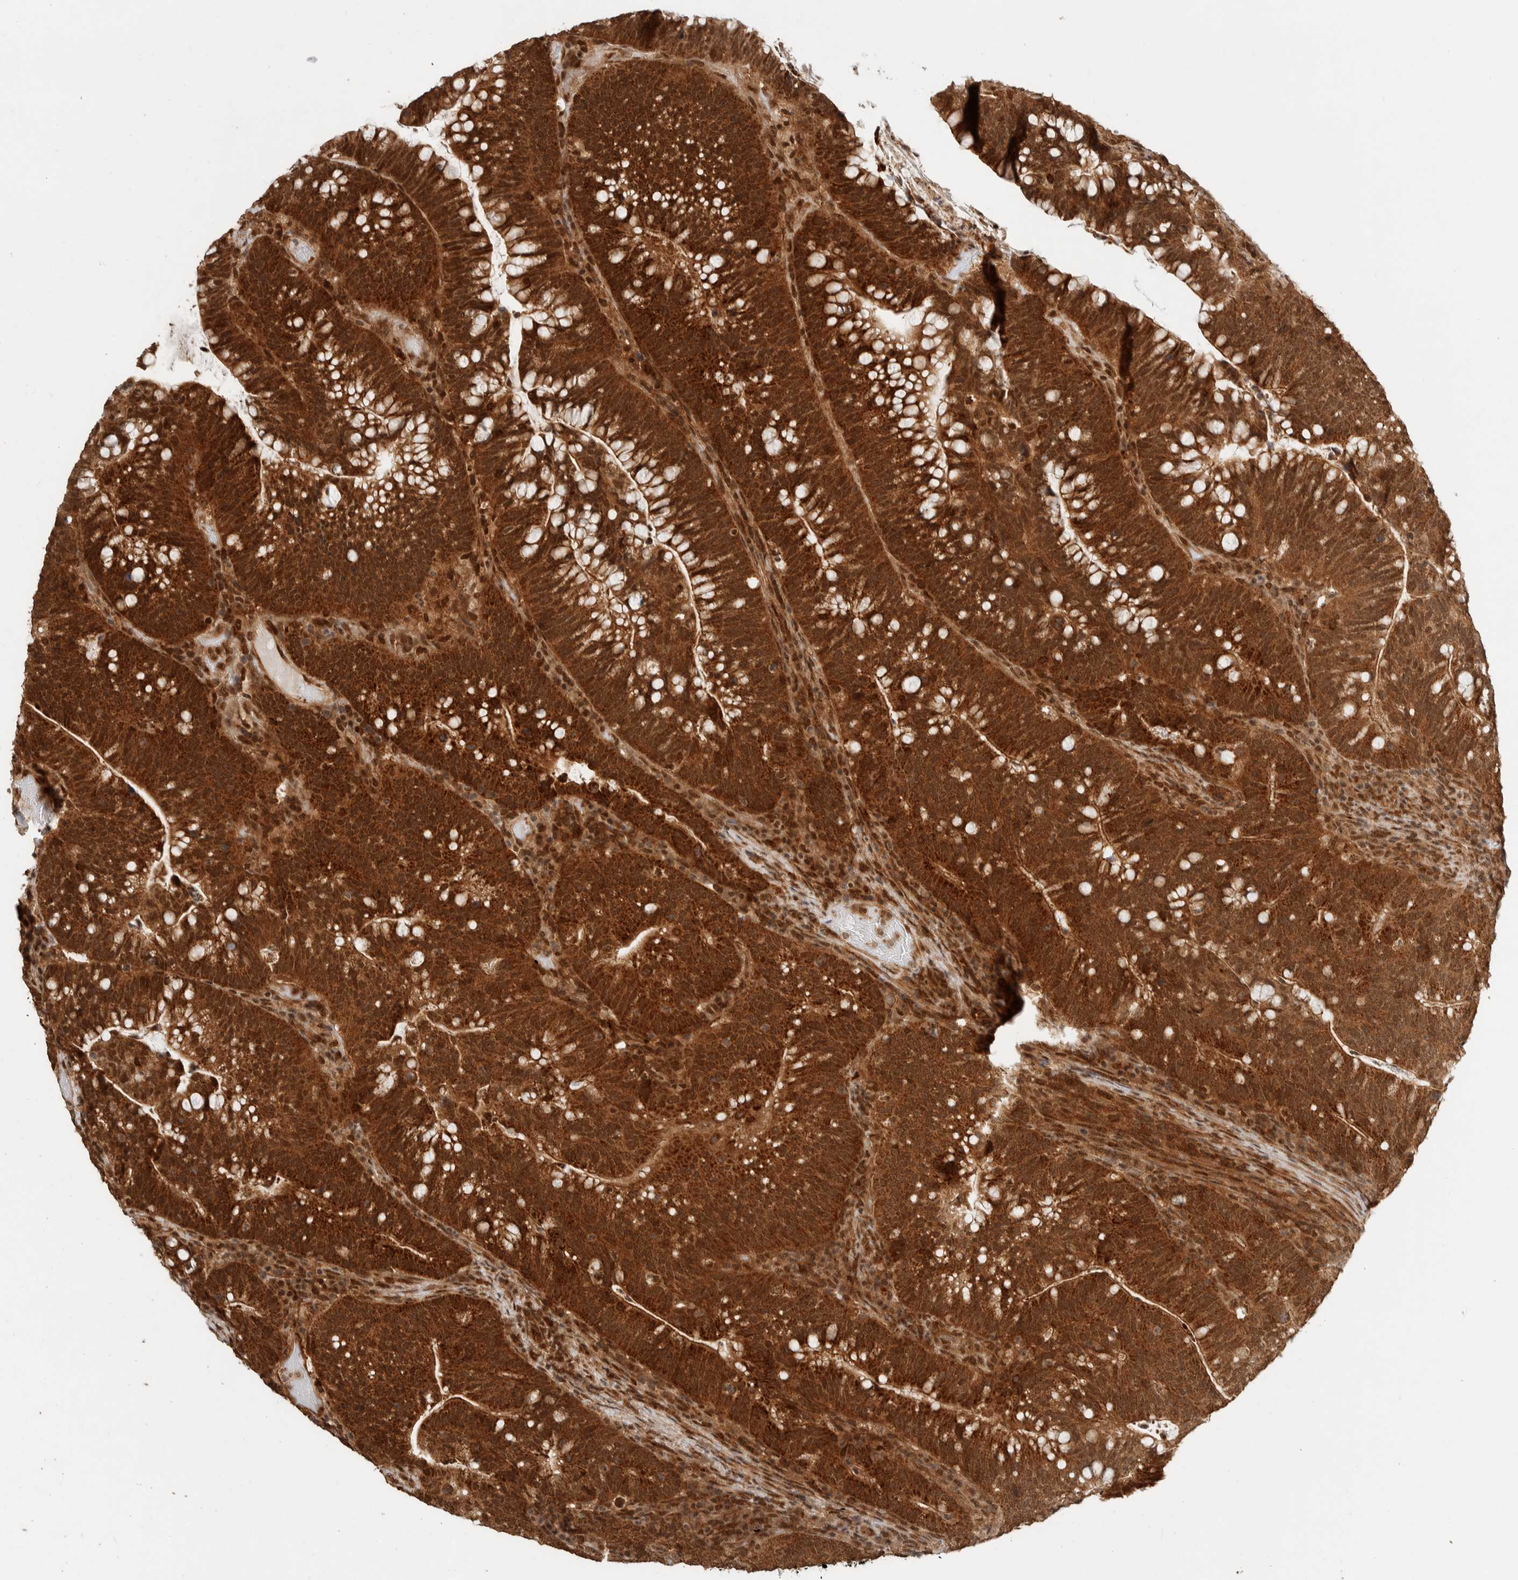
{"staining": {"intensity": "strong", "quantity": ">75%", "location": "cytoplasmic/membranous,nuclear"}, "tissue": "colorectal cancer", "cell_type": "Tumor cells", "image_type": "cancer", "snomed": [{"axis": "morphology", "description": "Adenocarcinoma, NOS"}, {"axis": "topography", "description": "Colon"}], "caption": "Approximately >75% of tumor cells in colorectal adenocarcinoma display strong cytoplasmic/membranous and nuclear protein staining as visualized by brown immunohistochemical staining.", "gene": "ZBTB2", "patient": {"sex": "female", "age": 66}}